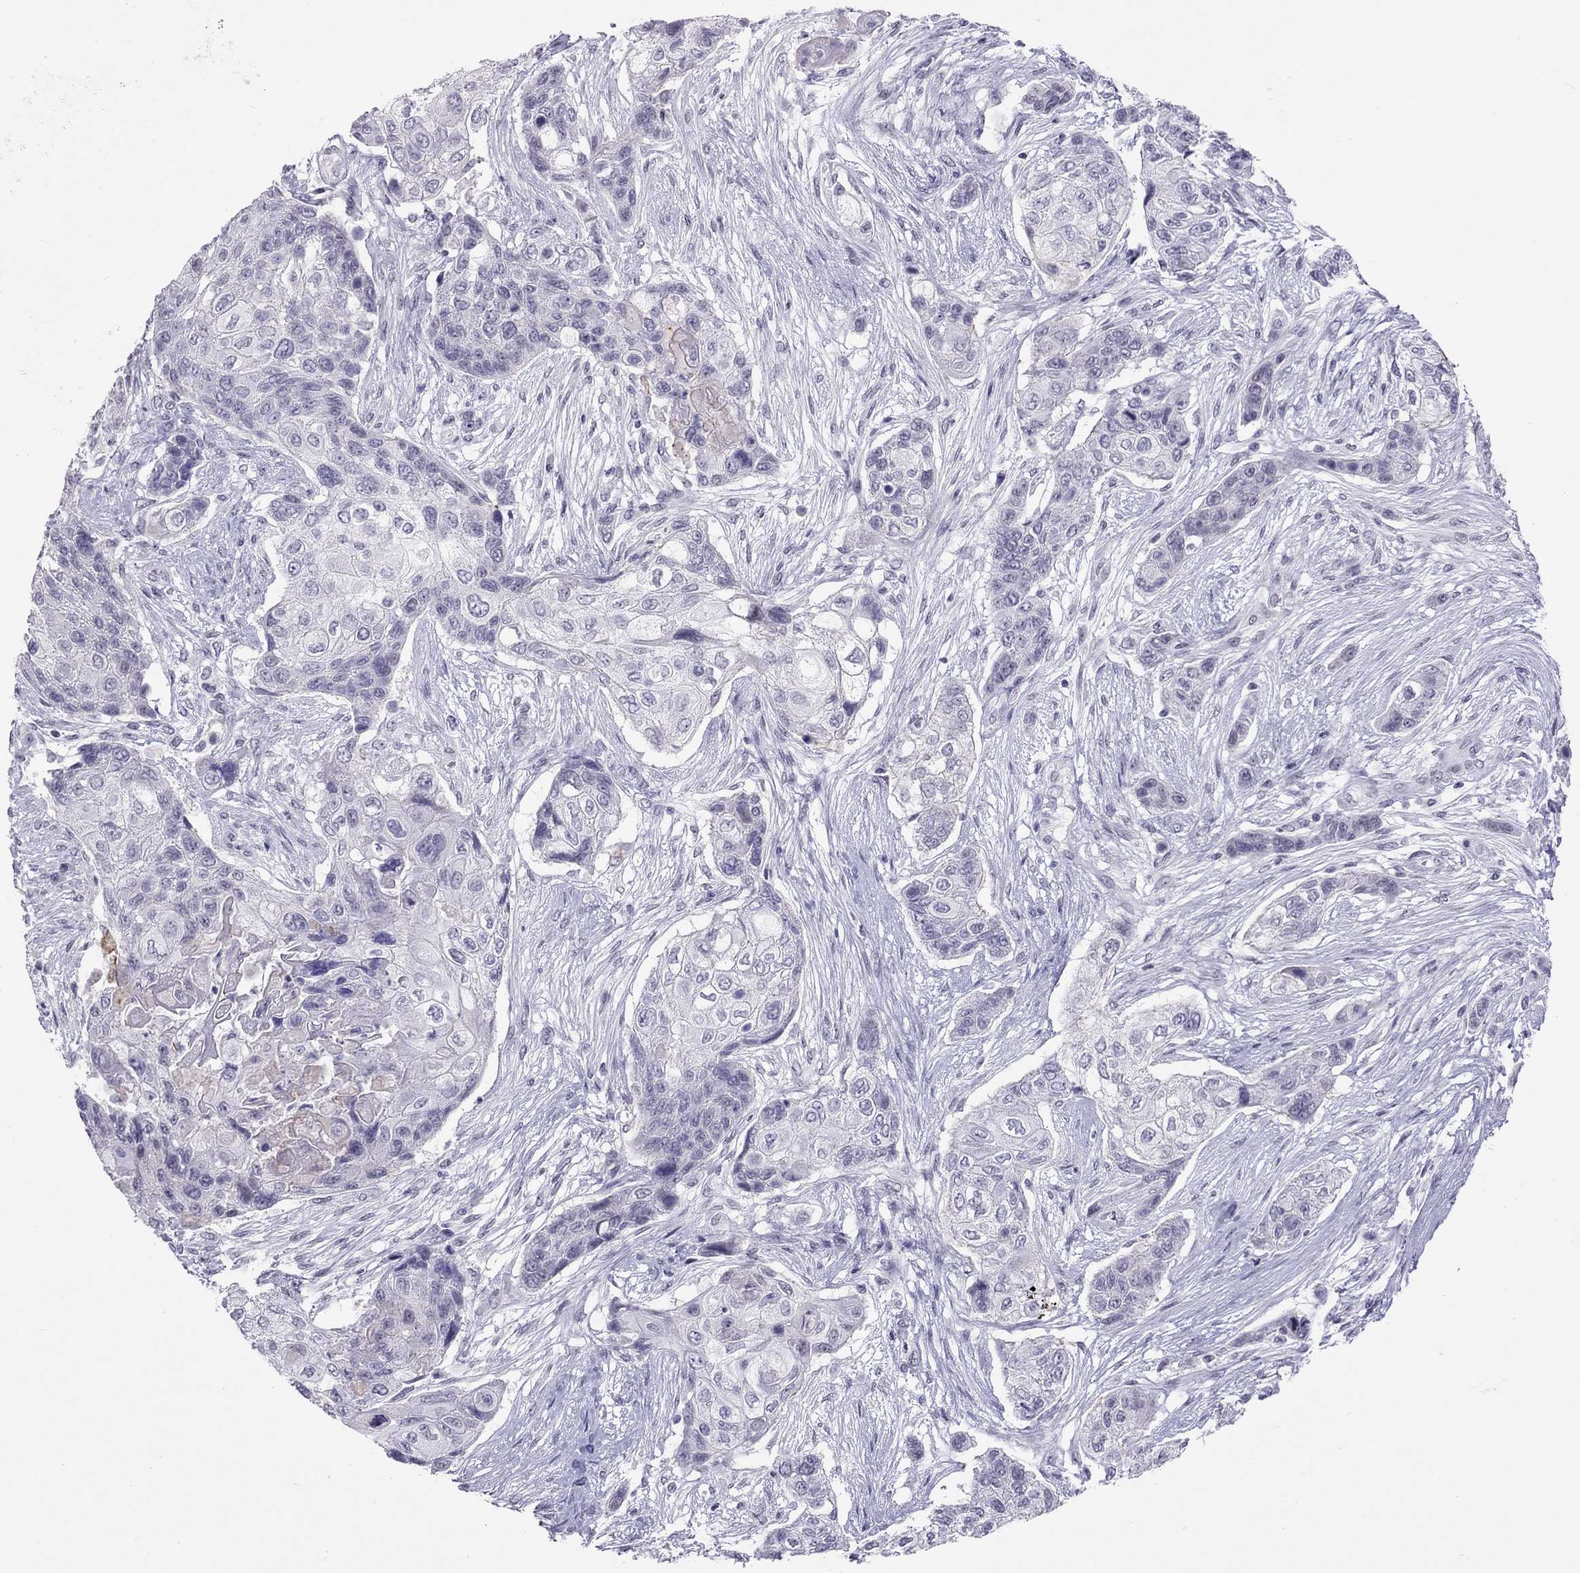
{"staining": {"intensity": "negative", "quantity": "none", "location": "none"}, "tissue": "lung cancer", "cell_type": "Tumor cells", "image_type": "cancer", "snomed": [{"axis": "morphology", "description": "Squamous cell carcinoma, NOS"}, {"axis": "topography", "description": "Lung"}], "caption": "Immunohistochemistry image of neoplastic tissue: human squamous cell carcinoma (lung) stained with DAB (3,3'-diaminobenzidine) exhibits no significant protein expression in tumor cells. (IHC, brightfield microscopy, high magnification).", "gene": "JHY", "patient": {"sex": "male", "age": 69}}